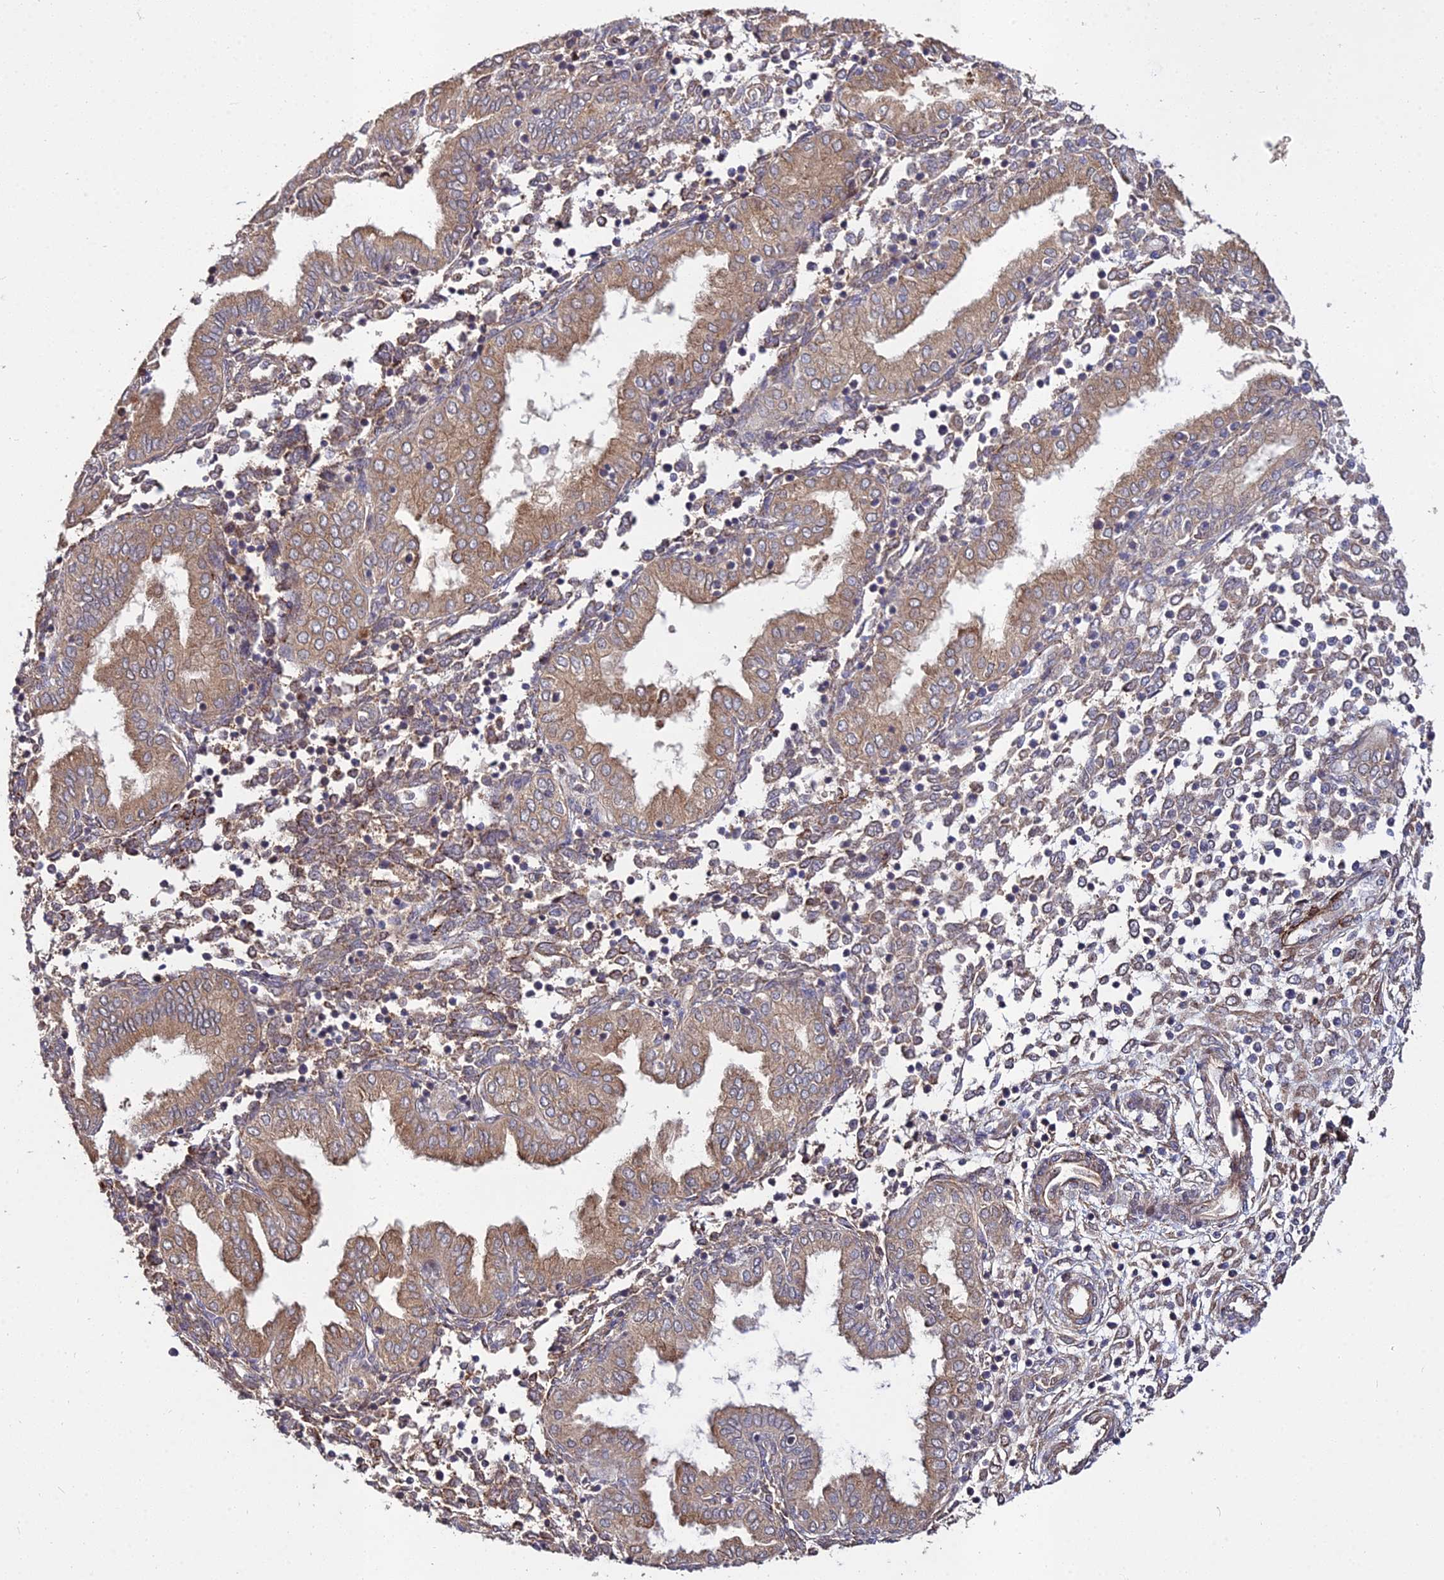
{"staining": {"intensity": "moderate", "quantity": "<25%", "location": "cytoplasmic/membranous"}, "tissue": "endometrium", "cell_type": "Cells in endometrial stroma", "image_type": "normal", "snomed": [{"axis": "morphology", "description": "Normal tissue, NOS"}, {"axis": "topography", "description": "Endometrium"}], "caption": "Protein staining shows moderate cytoplasmic/membranous positivity in about <25% of cells in endometrial stroma in unremarkable endometrium. The staining was performed using DAB (3,3'-diaminobenzidine), with brown indicating positive protein expression. Nuclei are stained blue with hematoxylin.", "gene": "GRTP1", "patient": {"sex": "female", "age": 53}}